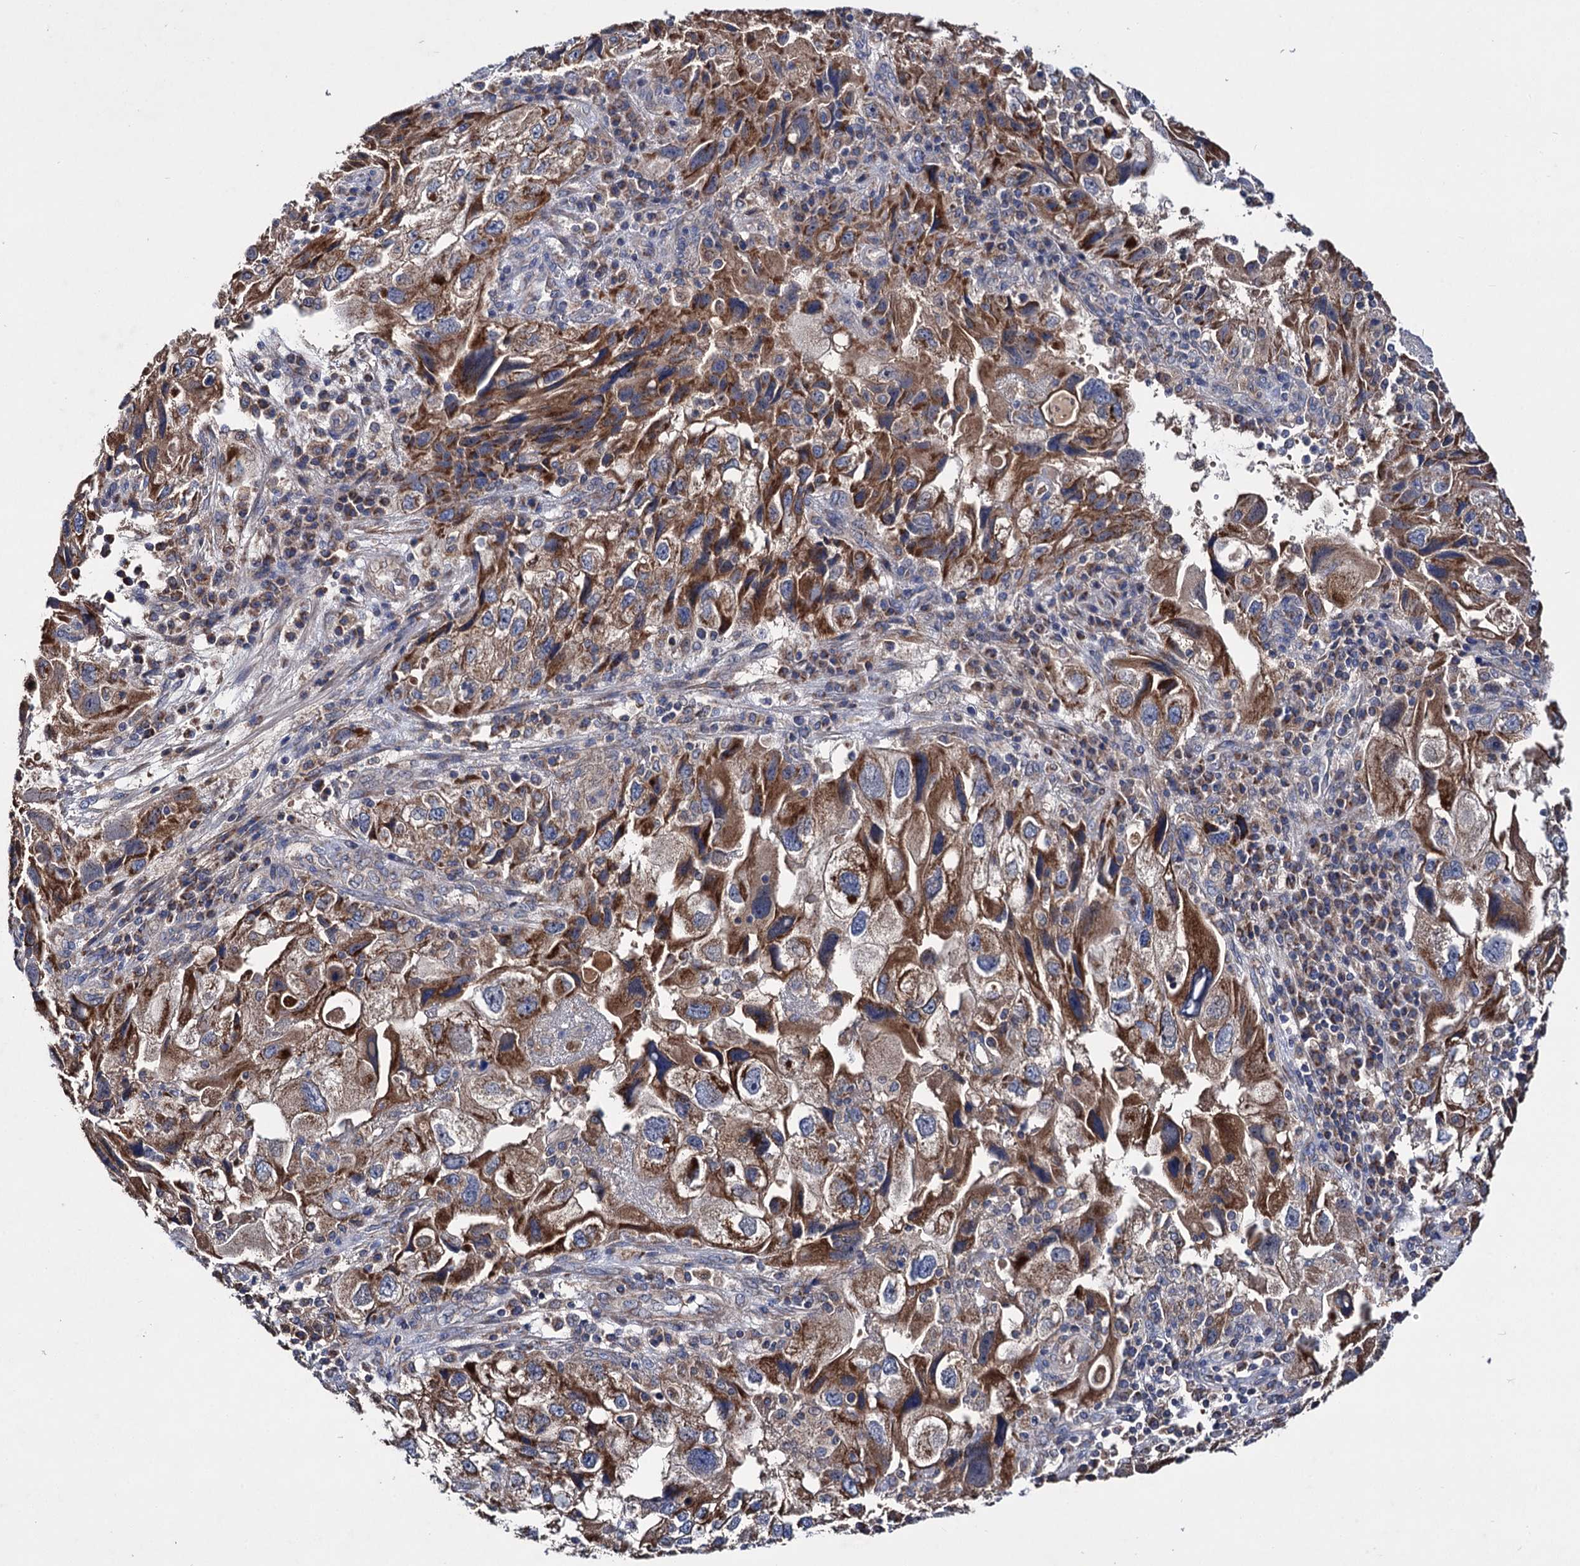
{"staining": {"intensity": "moderate", "quantity": ">75%", "location": "cytoplasmic/membranous"}, "tissue": "endometrial cancer", "cell_type": "Tumor cells", "image_type": "cancer", "snomed": [{"axis": "morphology", "description": "Adenocarcinoma, NOS"}, {"axis": "topography", "description": "Endometrium"}], "caption": "Immunohistochemistry (DAB) staining of human endometrial adenocarcinoma reveals moderate cytoplasmic/membranous protein staining in approximately >75% of tumor cells.", "gene": "CLPB", "patient": {"sex": "female", "age": 49}}